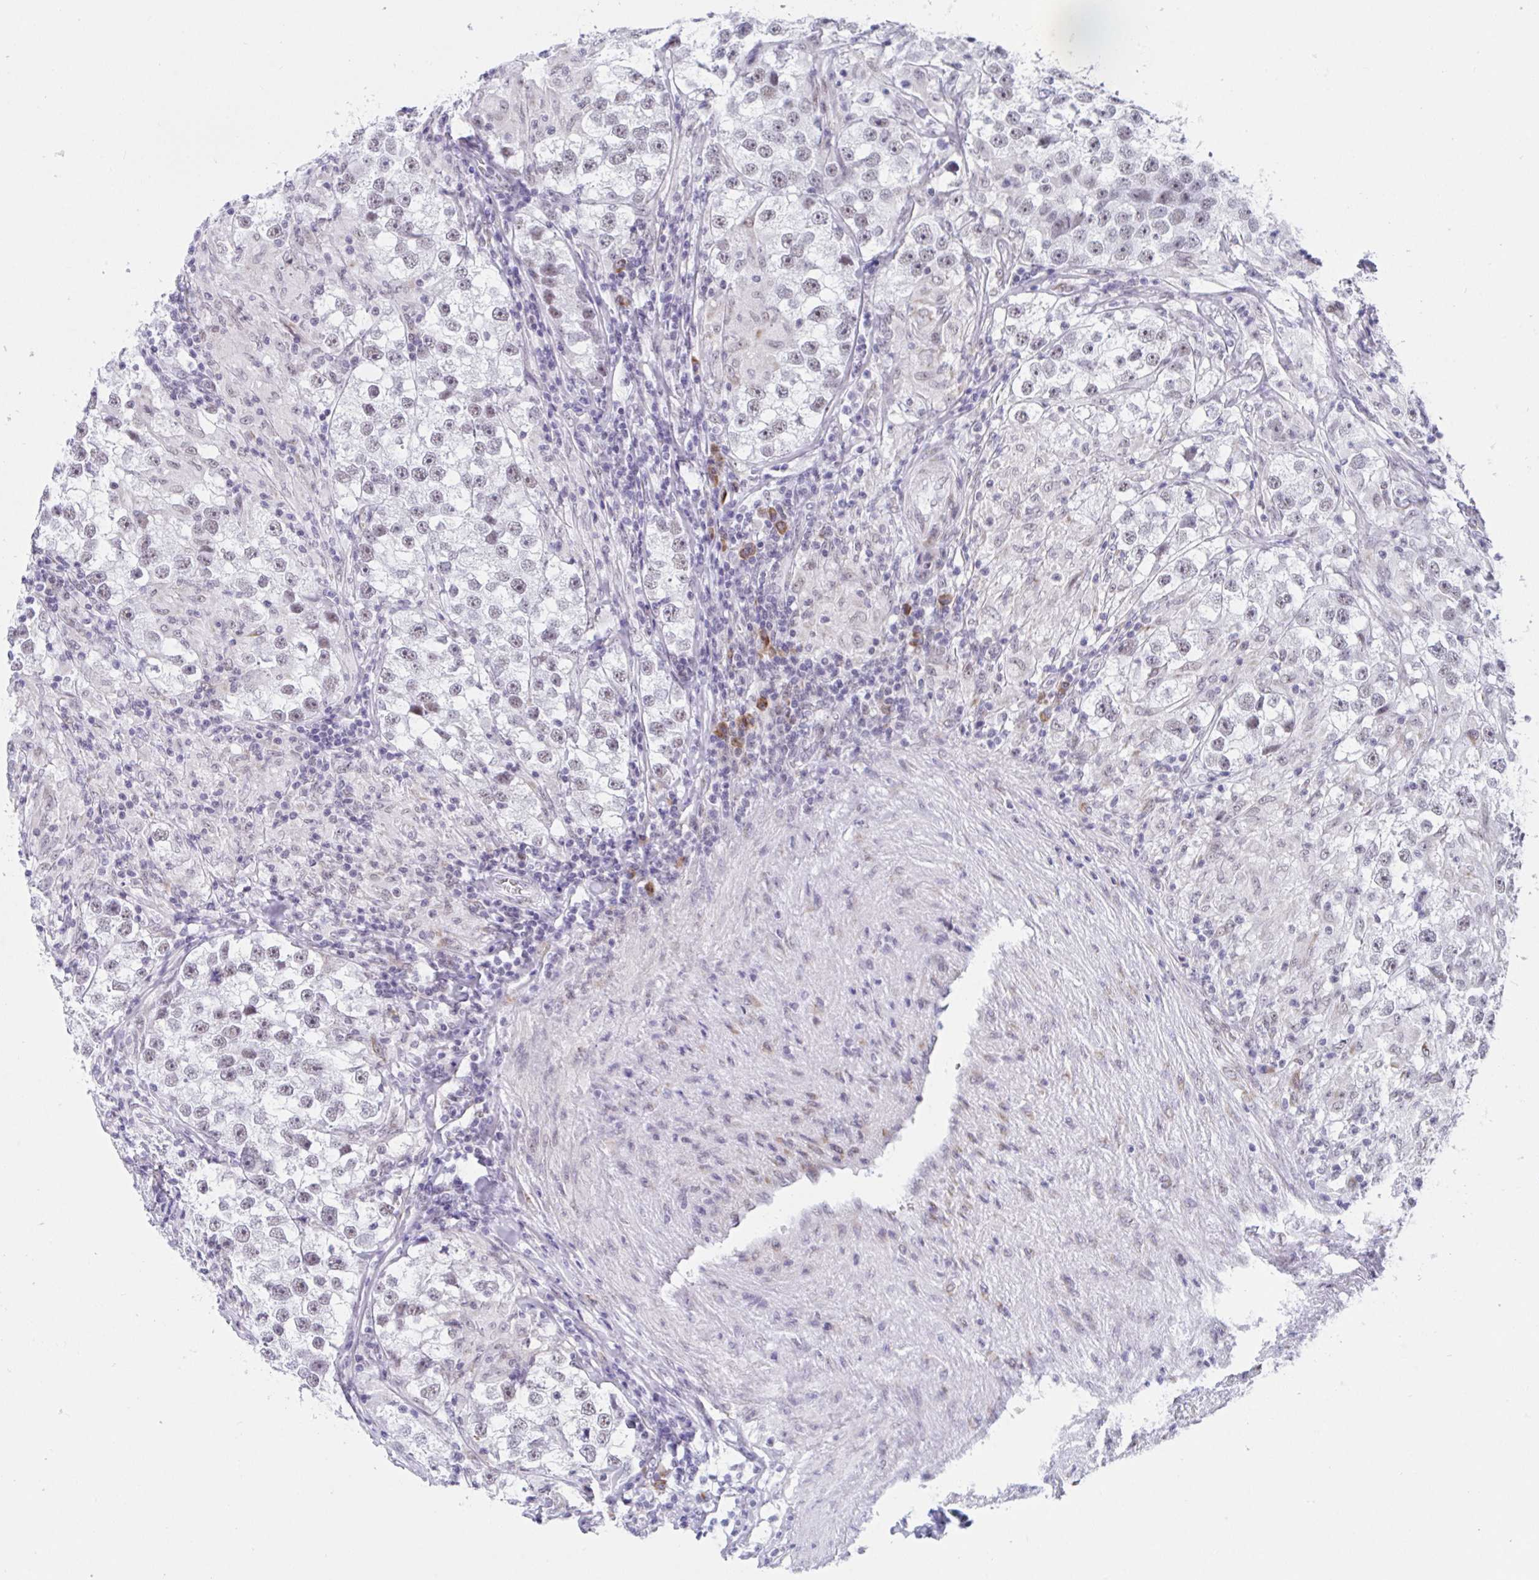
{"staining": {"intensity": "weak", "quantity": ">75%", "location": "nuclear"}, "tissue": "testis cancer", "cell_type": "Tumor cells", "image_type": "cancer", "snomed": [{"axis": "morphology", "description": "Seminoma, NOS"}, {"axis": "topography", "description": "Testis"}], "caption": "Testis cancer (seminoma) stained with immunohistochemistry (IHC) shows weak nuclear staining in about >75% of tumor cells. (brown staining indicates protein expression, while blue staining denotes nuclei).", "gene": "WDR72", "patient": {"sex": "male", "age": 46}}